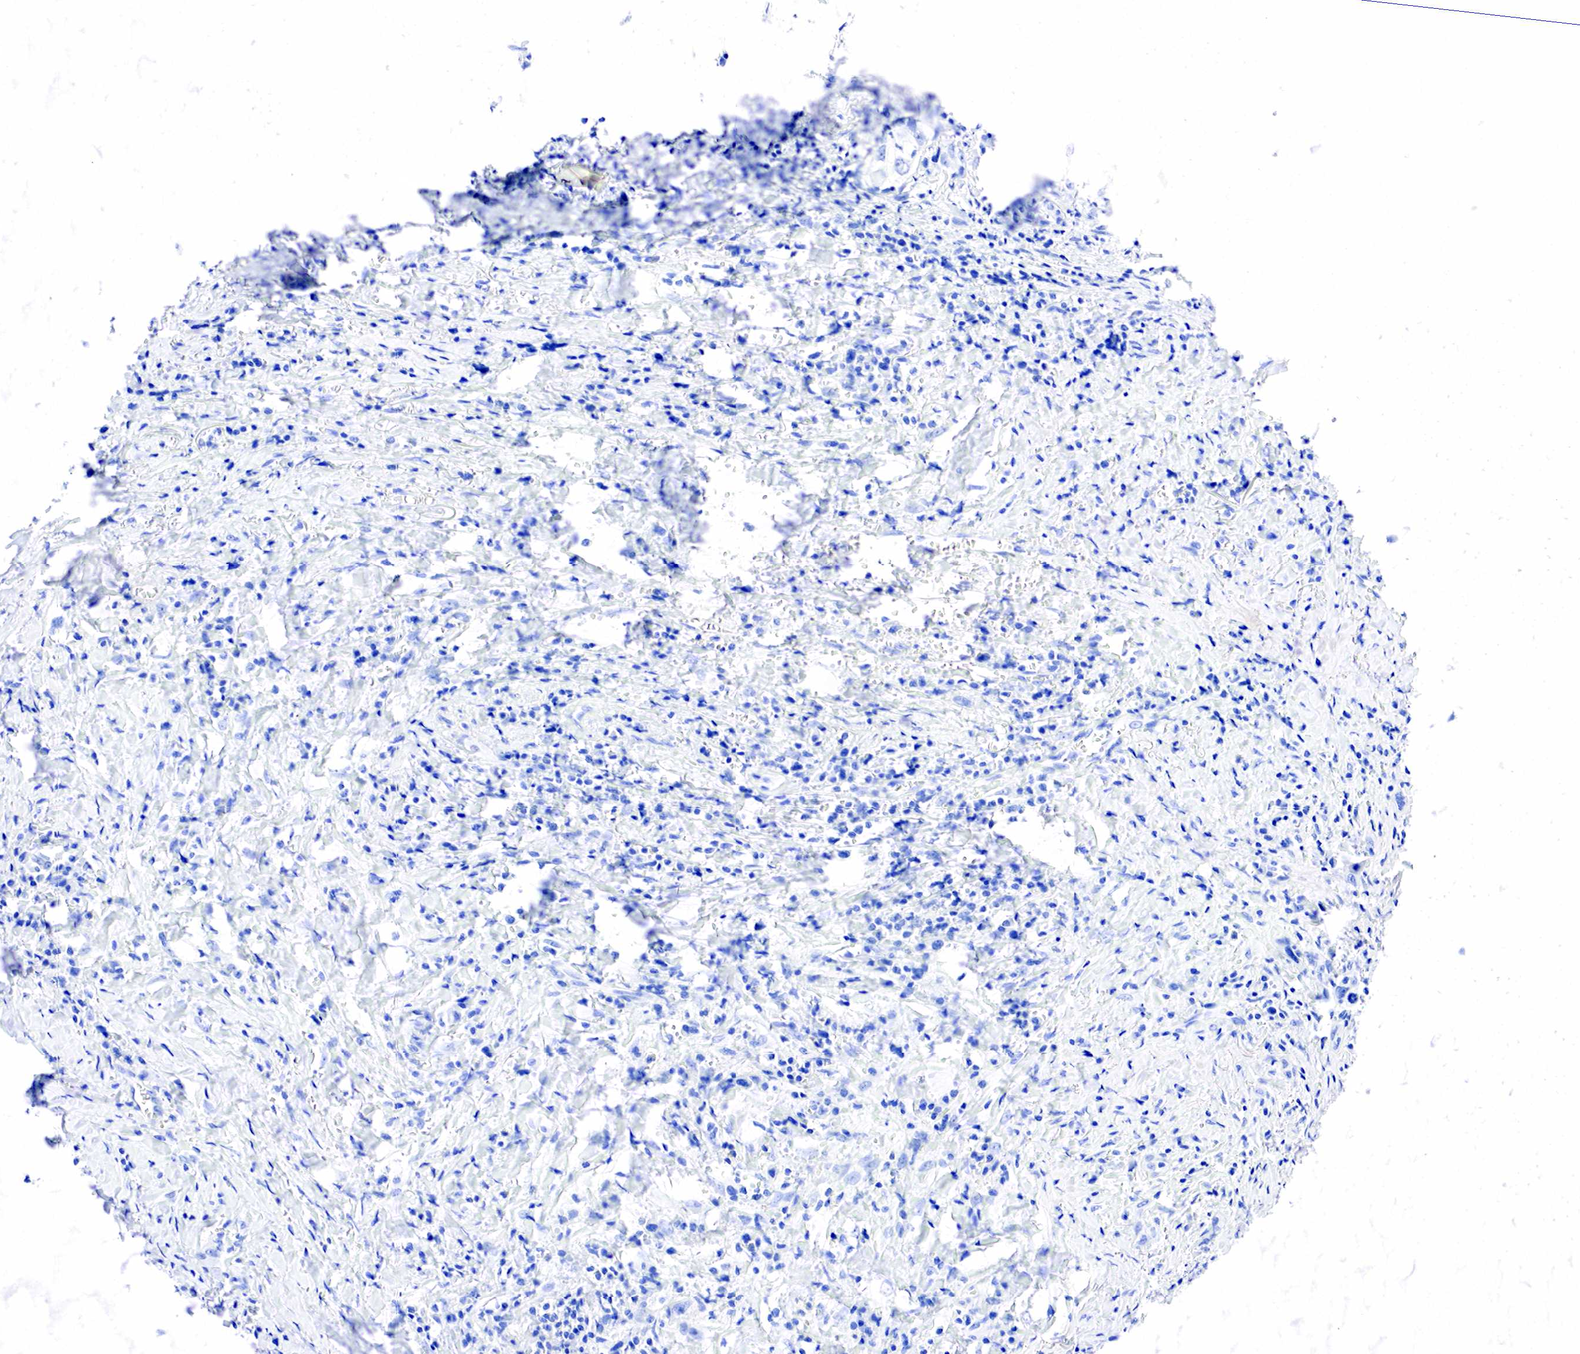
{"staining": {"intensity": "negative", "quantity": "none", "location": "none"}, "tissue": "head and neck cancer", "cell_type": "Tumor cells", "image_type": "cancer", "snomed": [{"axis": "morphology", "description": "Squamous cell carcinoma, NOS"}, {"axis": "topography", "description": "Oral tissue"}, {"axis": "topography", "description": "Head-Neck"}], "caption": "Immunohistochemical staining of human head and neck cancer (squamous cell carcinoma) demonstrates no significant expression in tumor cells. Nuclei are stained in blue.", "gene": "ESR1", "patient": {"sex": "female", "age": 82}}